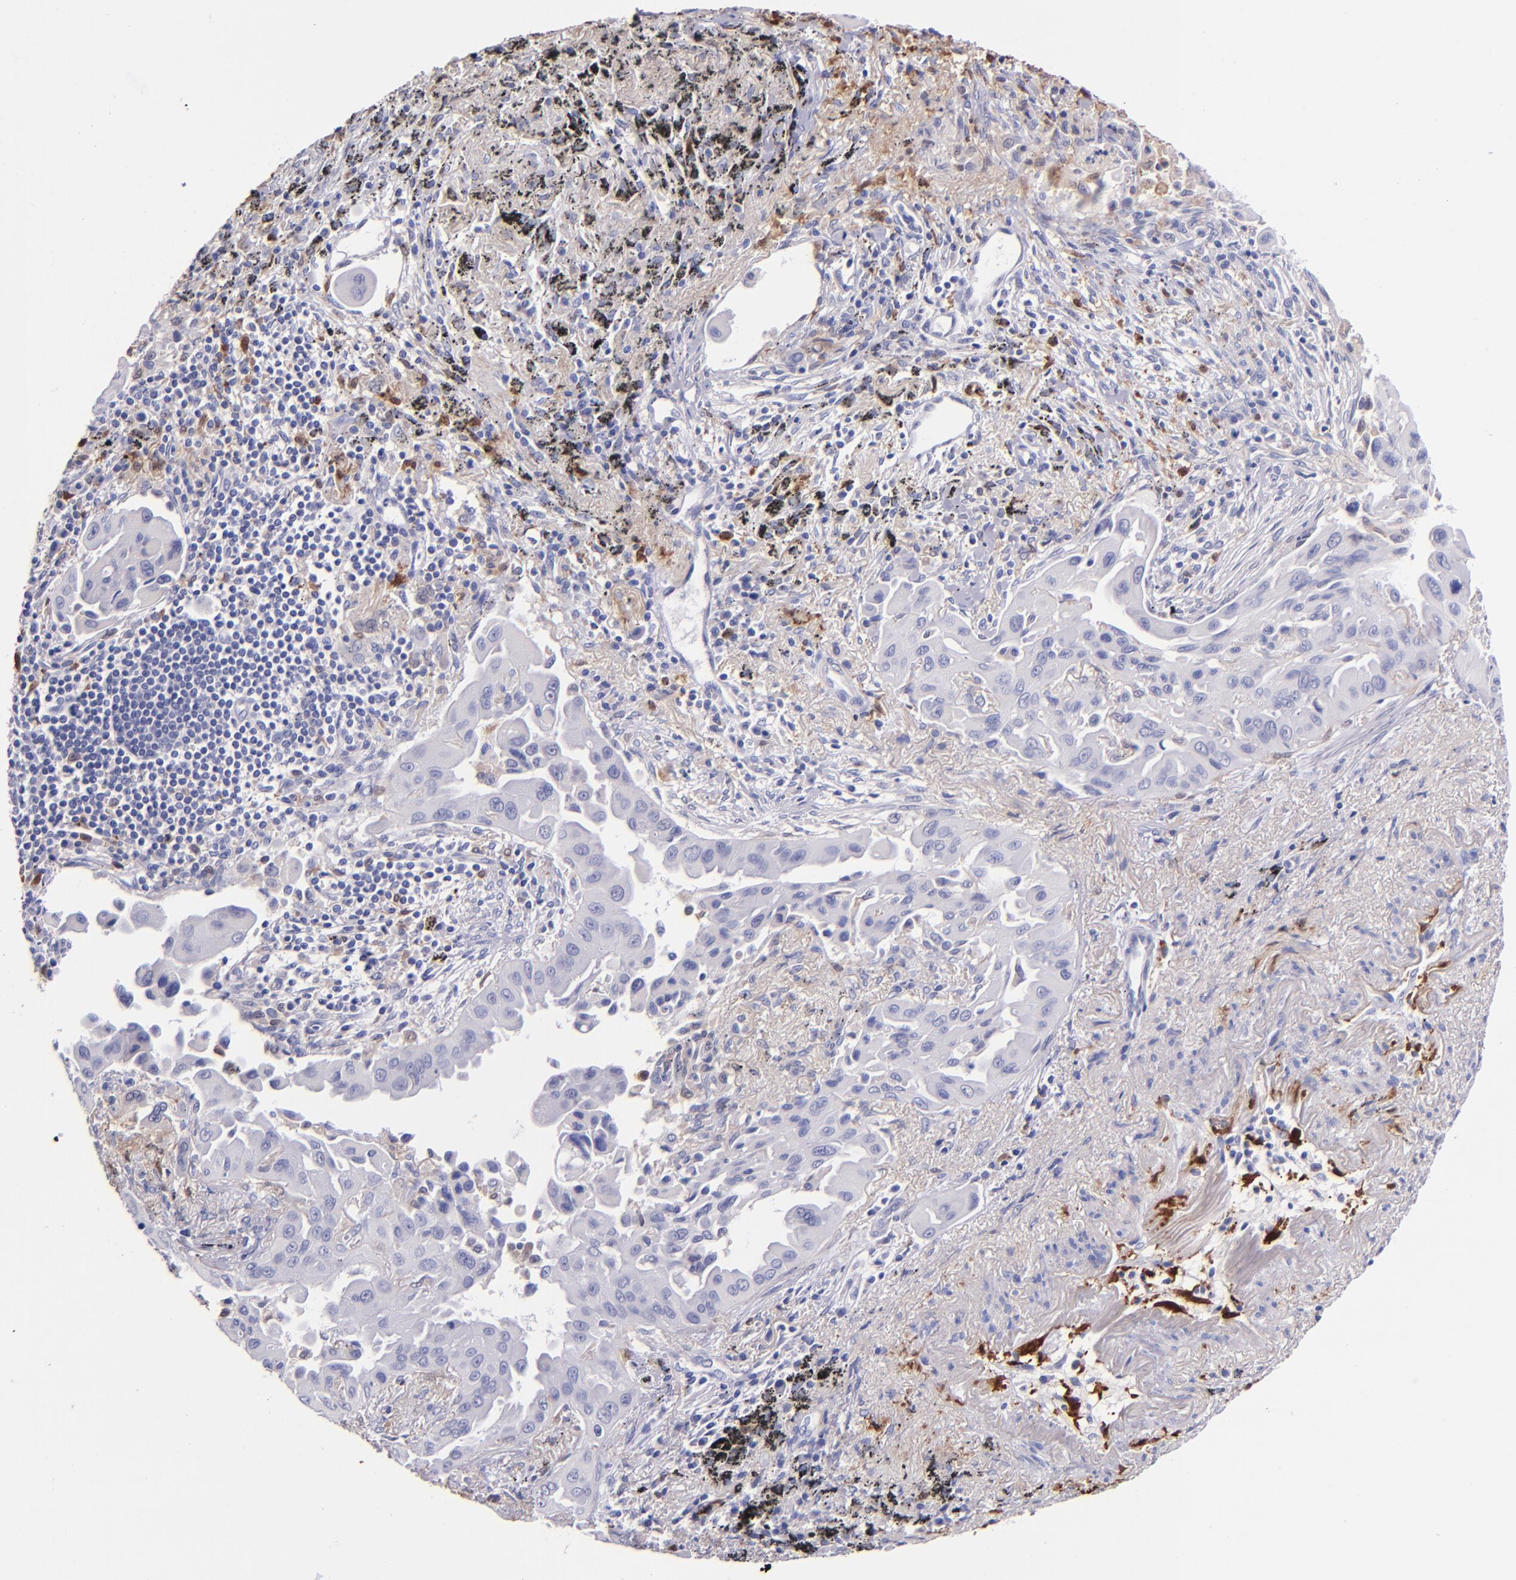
{"staining": {"intensity": "negative", "quantity": "none", "location": "none"}, "tissue": "lung cancer", "cell_type": "Tumor cells", "image_type": "cancer", "snomed": [{"axis": "morphology", "description": "Adenocarcinoma, NOS"}, {"axis": "topography", "description": "Lung"}], "caption": "Lung cancer was stained to show a protein in brown. There is no significant expression in tumor cells. (DAB IHC visualized using brightfield microscopy, high magnification).", "gene": "F13A1", "patient": {"sex": "male", "age": 68}}